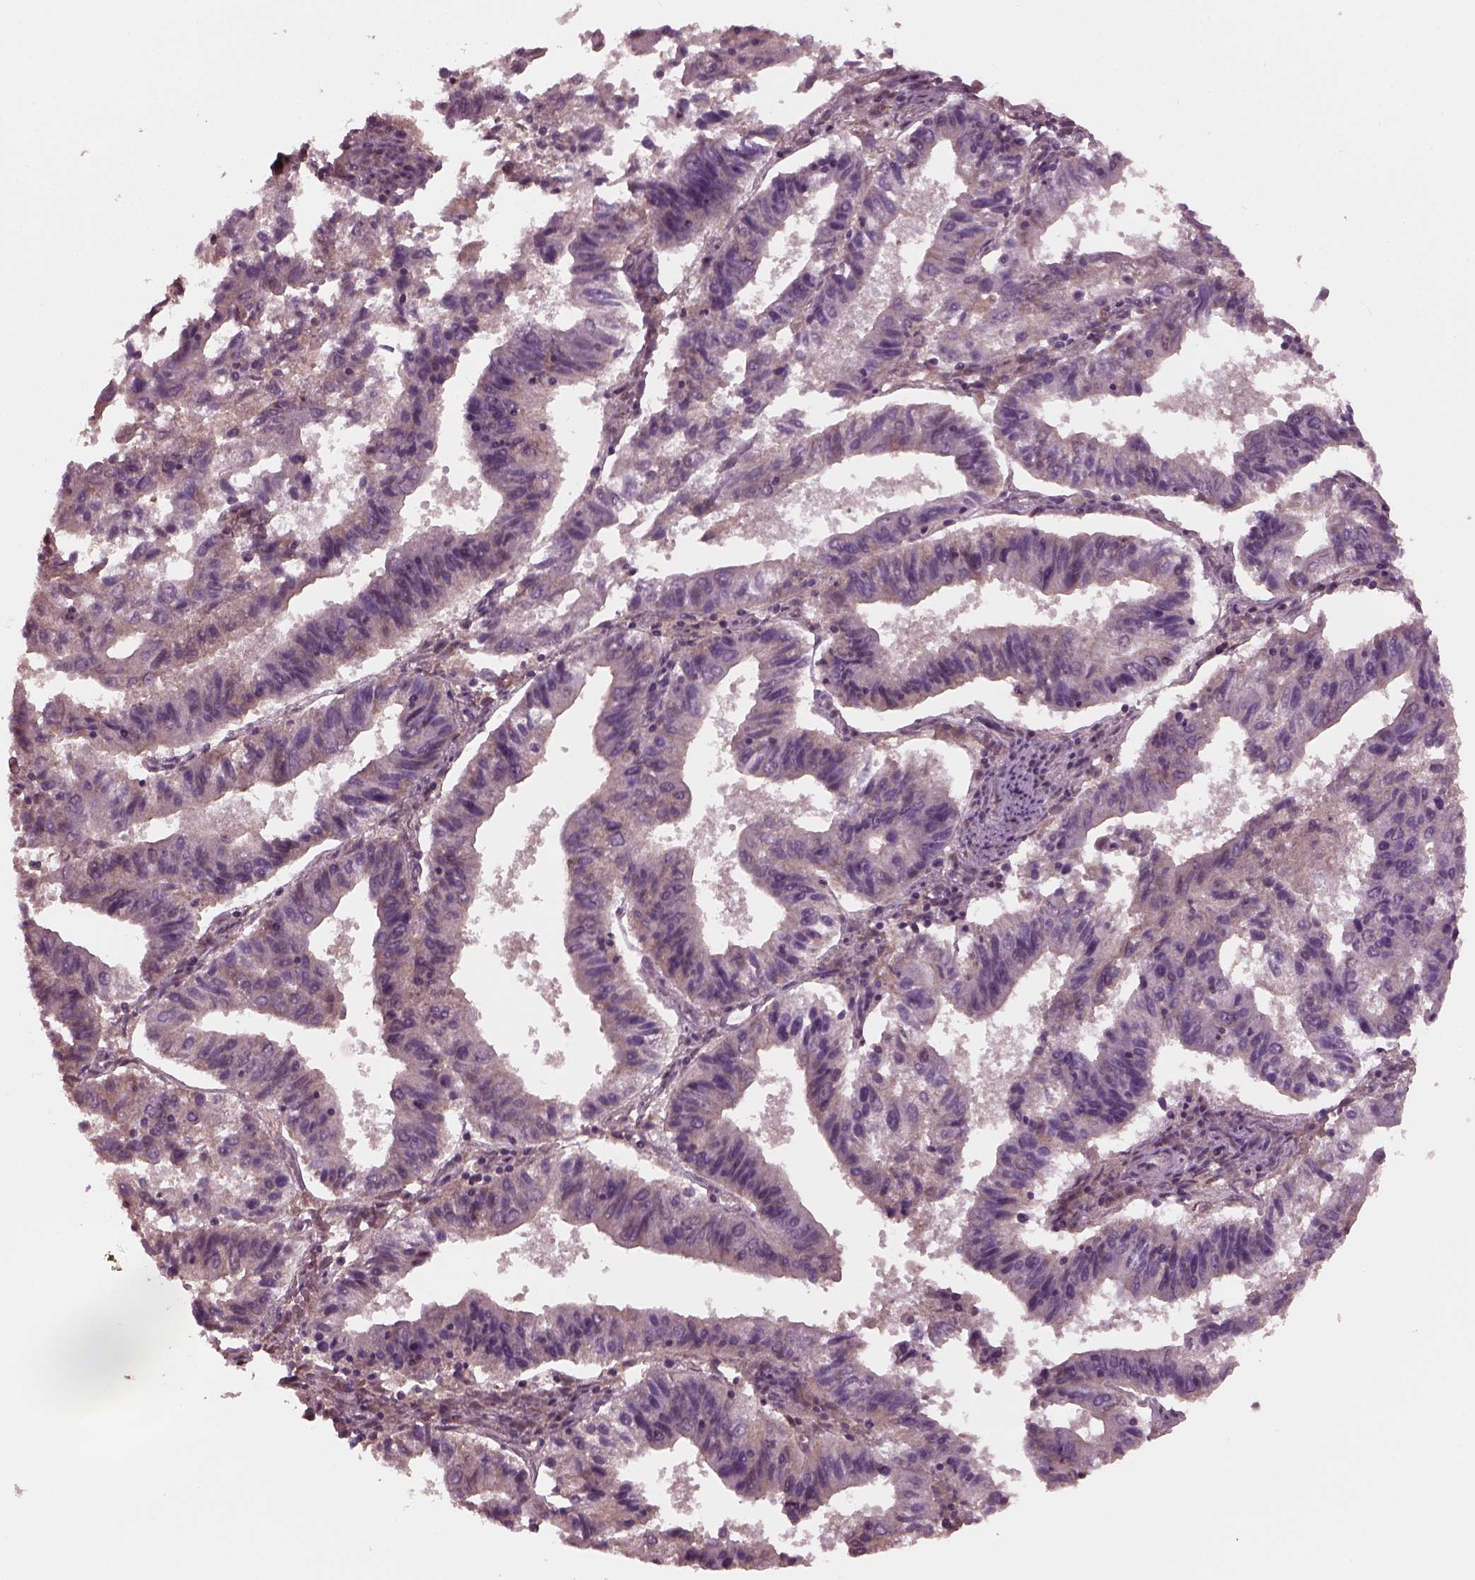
{"staining": {"intensity": "negative", "quantity": "none", "location": "none"}, "tissue": "endometrial cancer", "cell_type": "Tumor cells", "image_type": "cancer", "snomed": [{"axis": "morphology", "description": "Adenocarcinoma, NOS"}, {"axis": "topography", "description": "Endometrium"}], "caption": "Protein analysis of endometrial cancer exhibits no significant staining in tumor cells. (DAB immunohistochemistry visualized using brightfield microscopy, high magnification).", "gene": "PORCN", "patient": {"sex": "female", "age": 82}}